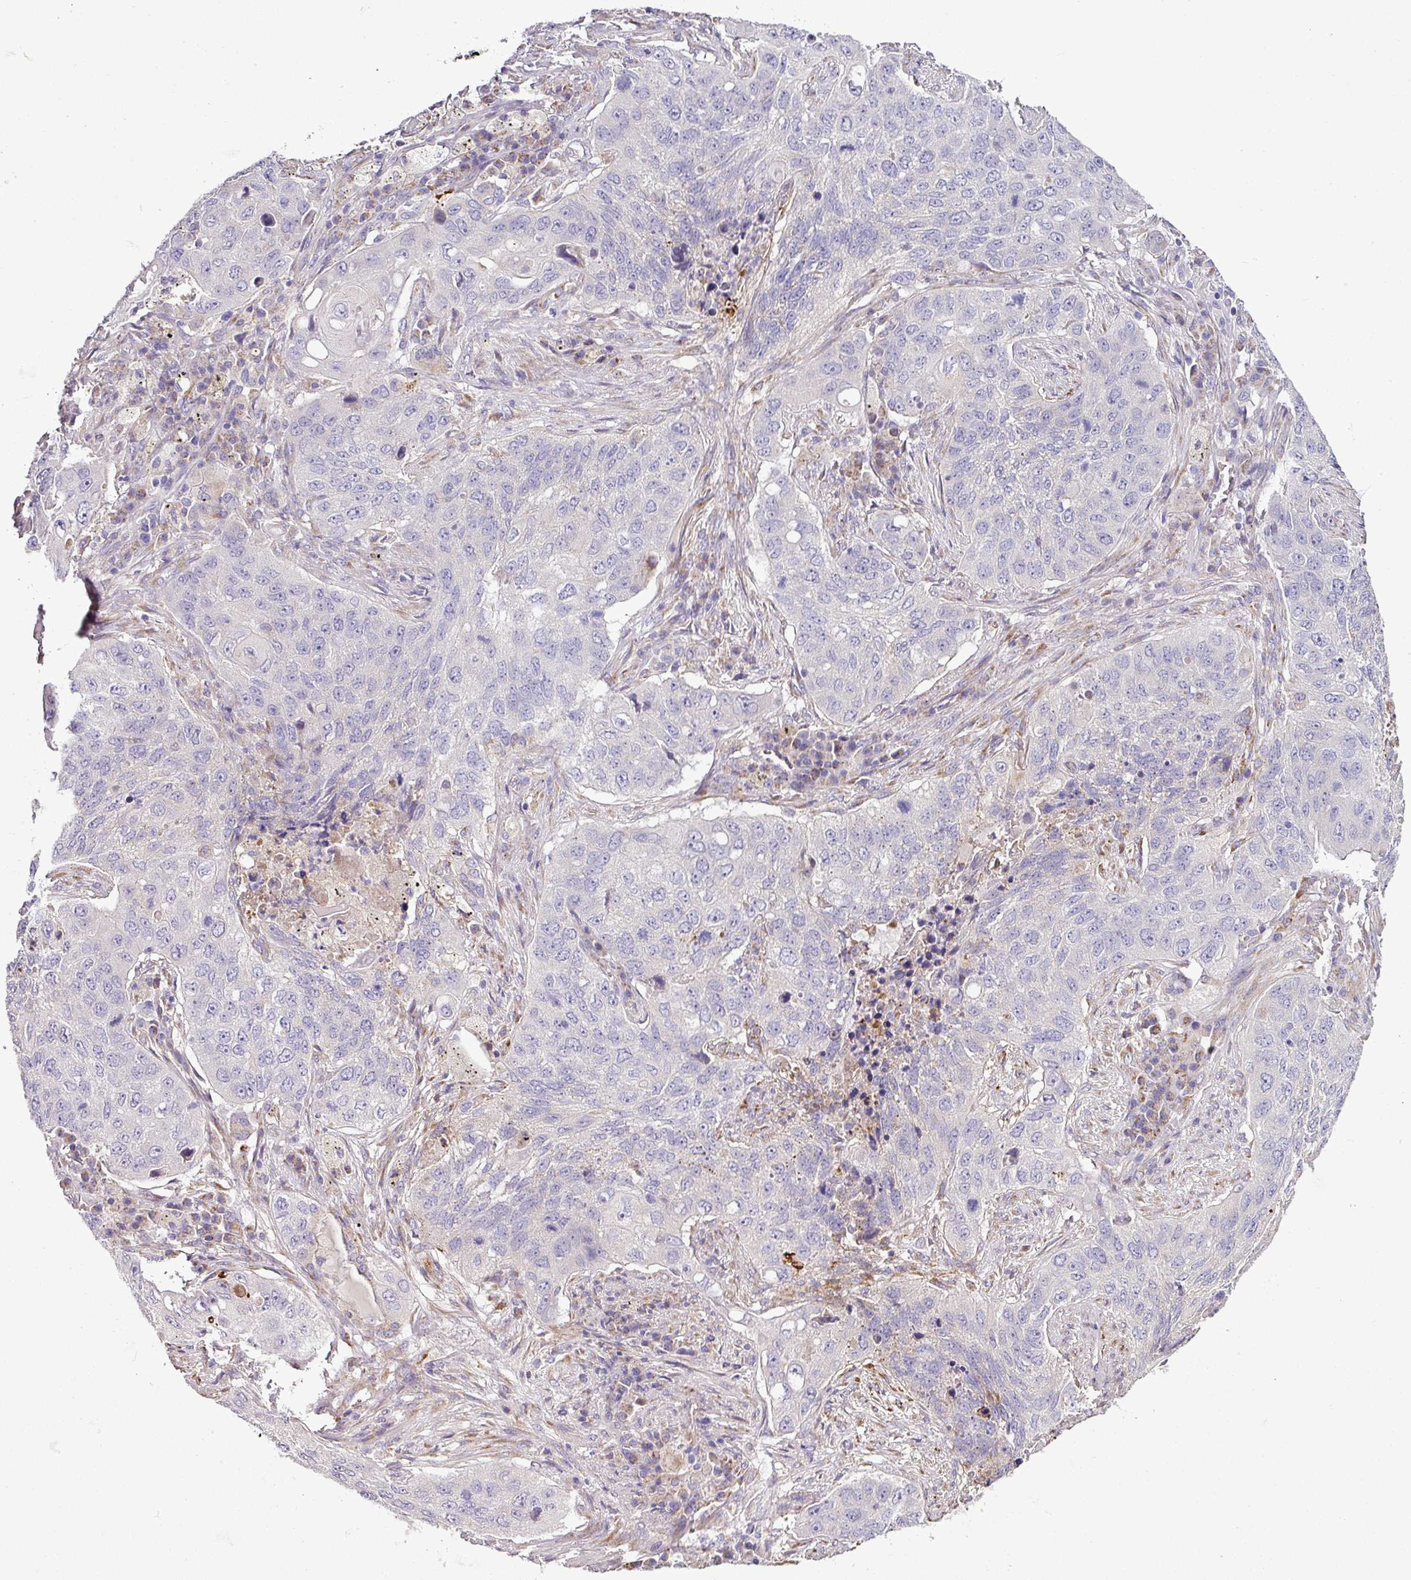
{"staining": {"intensity": "negative", "quantity": "none", "location": "none"}, "tissue": "lung cancer", "cell_type": "Tumor cells", "image_type": "cancer", "snomed": [{"axis": "morphology", "description": "Squamous cell carcinoma, NOS"}, {"axis": "topography", "description": "Lung"}], "caption": "High magnification brightfield microscopy of squamous cell carcinoma (lung) stained with DAB (brown) and counterstained with hematoxylin (blue): tumor cells show no significant positivity.", "gene": "GAN", "patient": {"sex": "female", "age": 63}}